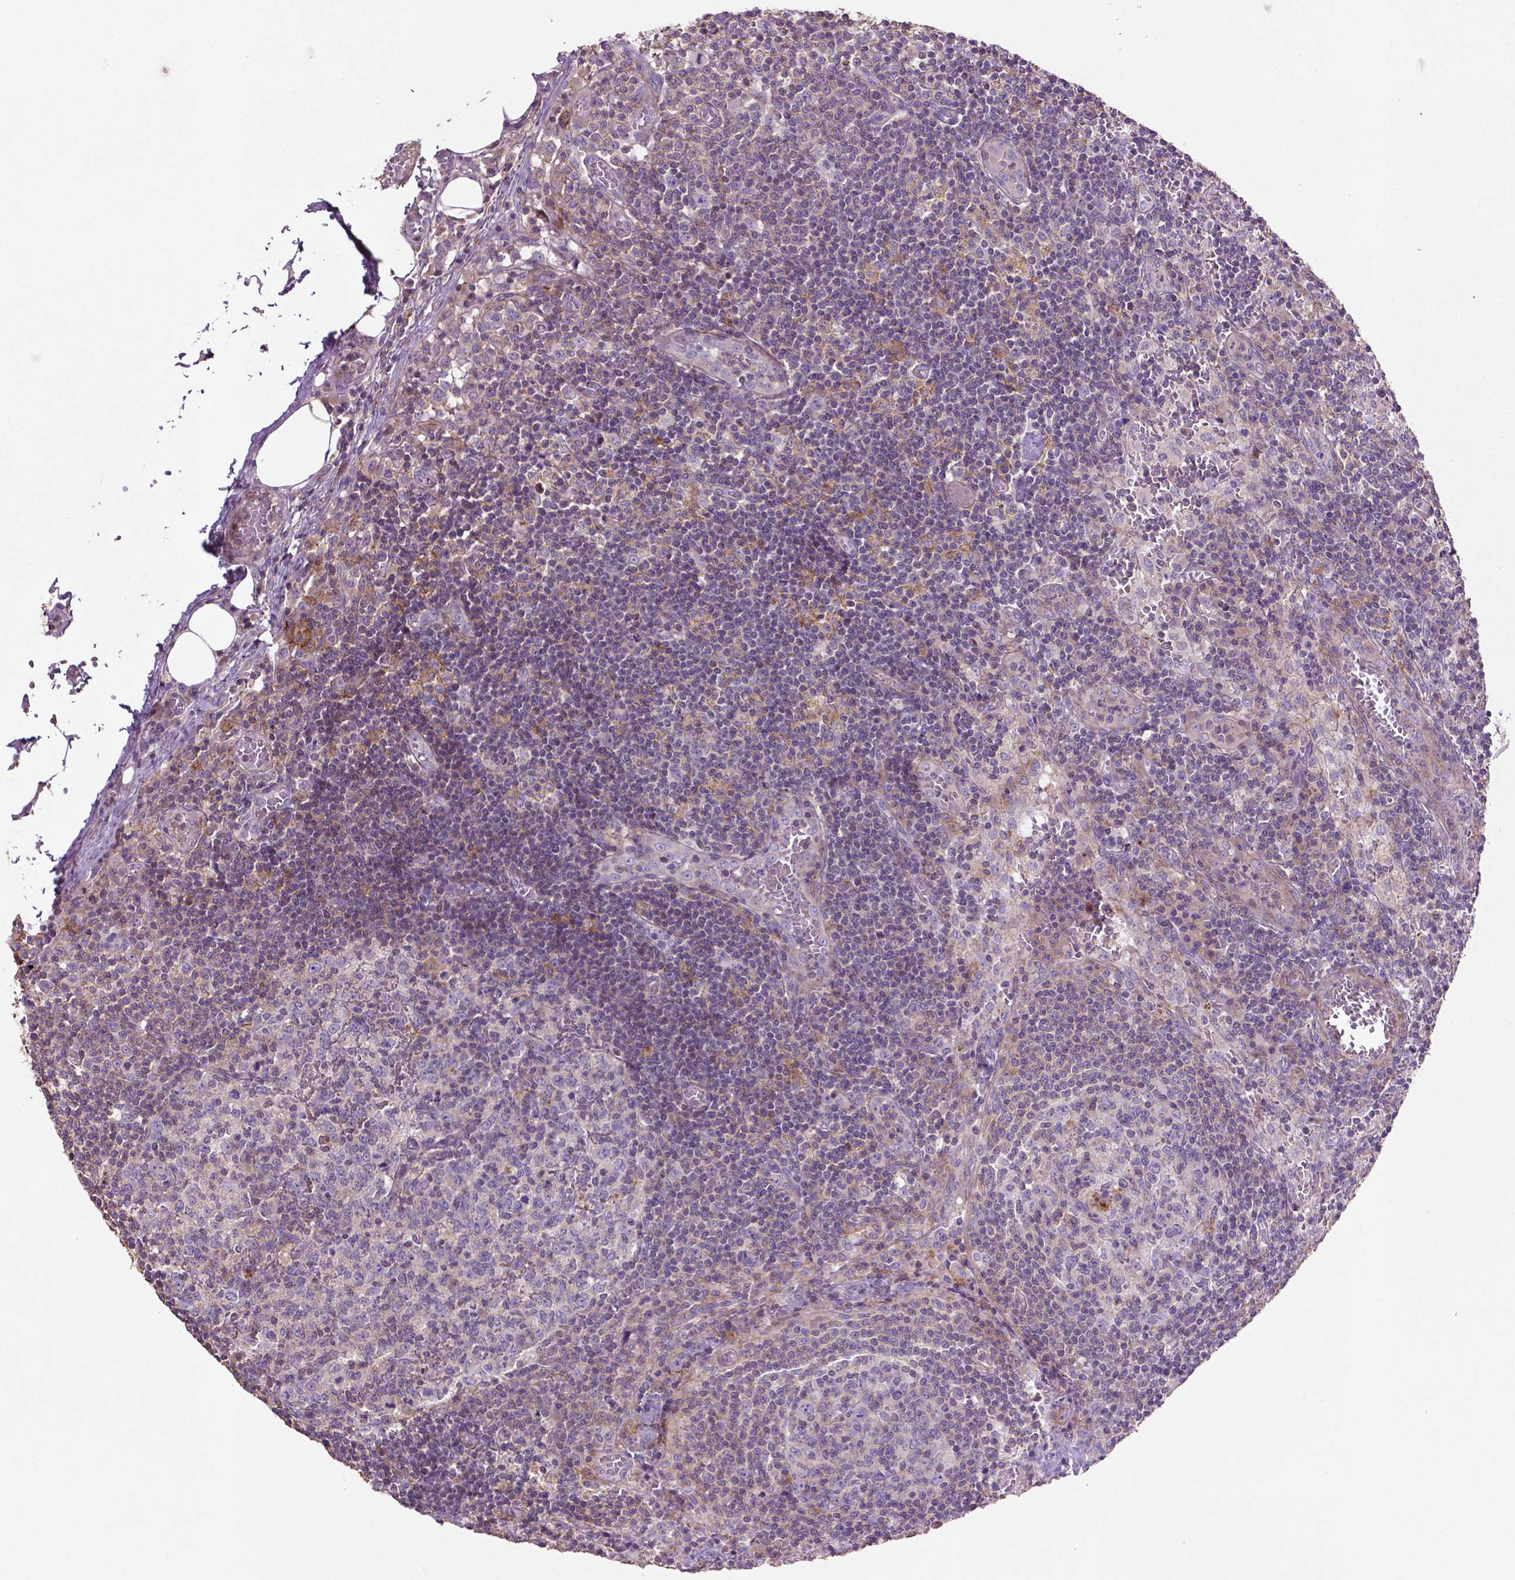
{"staining": {"intensity": "negative", "quantity": "none", "location": "none"}, "tissue": "lymph node", "cell_type": "Germinal center cells", "image_type": "normal", "snomed": [{"axis": "morphology", "description": "Normal tissue, NOS"}, {"axis": "topography", "description": "Lymph node"}], "caption": "Immunohistochemical staining of benign human lymph node reveals no significant staining in germinal center cells.", "gene": "BMP4", "patient": {"sex": "male", "age": 62}}